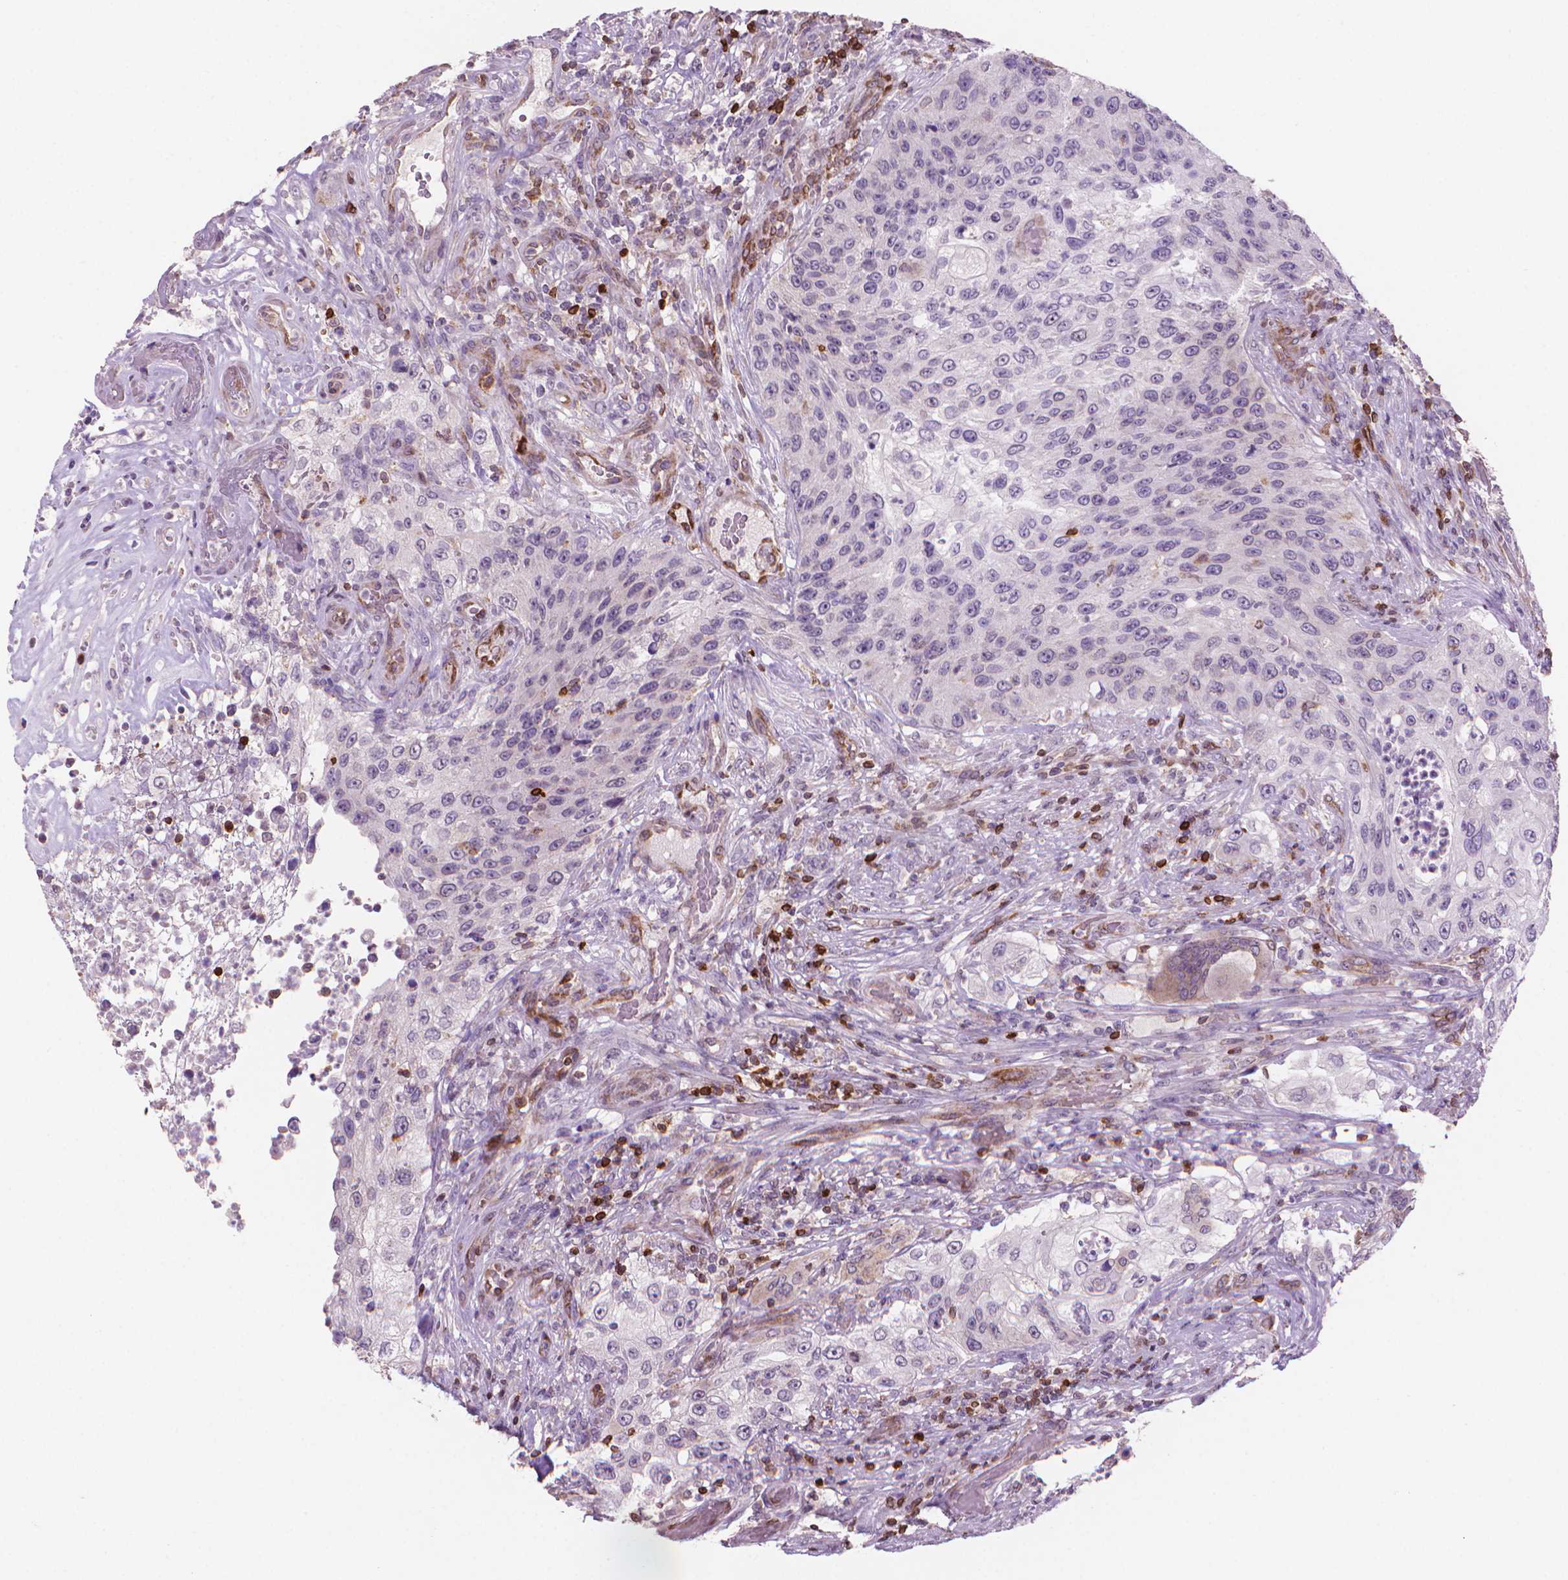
{"staining": {"intensity": "negative", "quantity": "none", "location": "none"}, "tissue": "urothelial cancer", "cell_type": "Tumor cells", "image_type": "cancer", "snomed": [{"axis": "morphology", "description": "Urothelial carcinoma, High grade"}, {"axis": "topography", "description": "Urinary bladder"}], "caption": "Immunohistochemical staining of high-grade urothelial carcinoma exhibits no significant positivity in tumor cells.", "gene": "BCL2", "patient": {"sex": "female", "age": 60}}